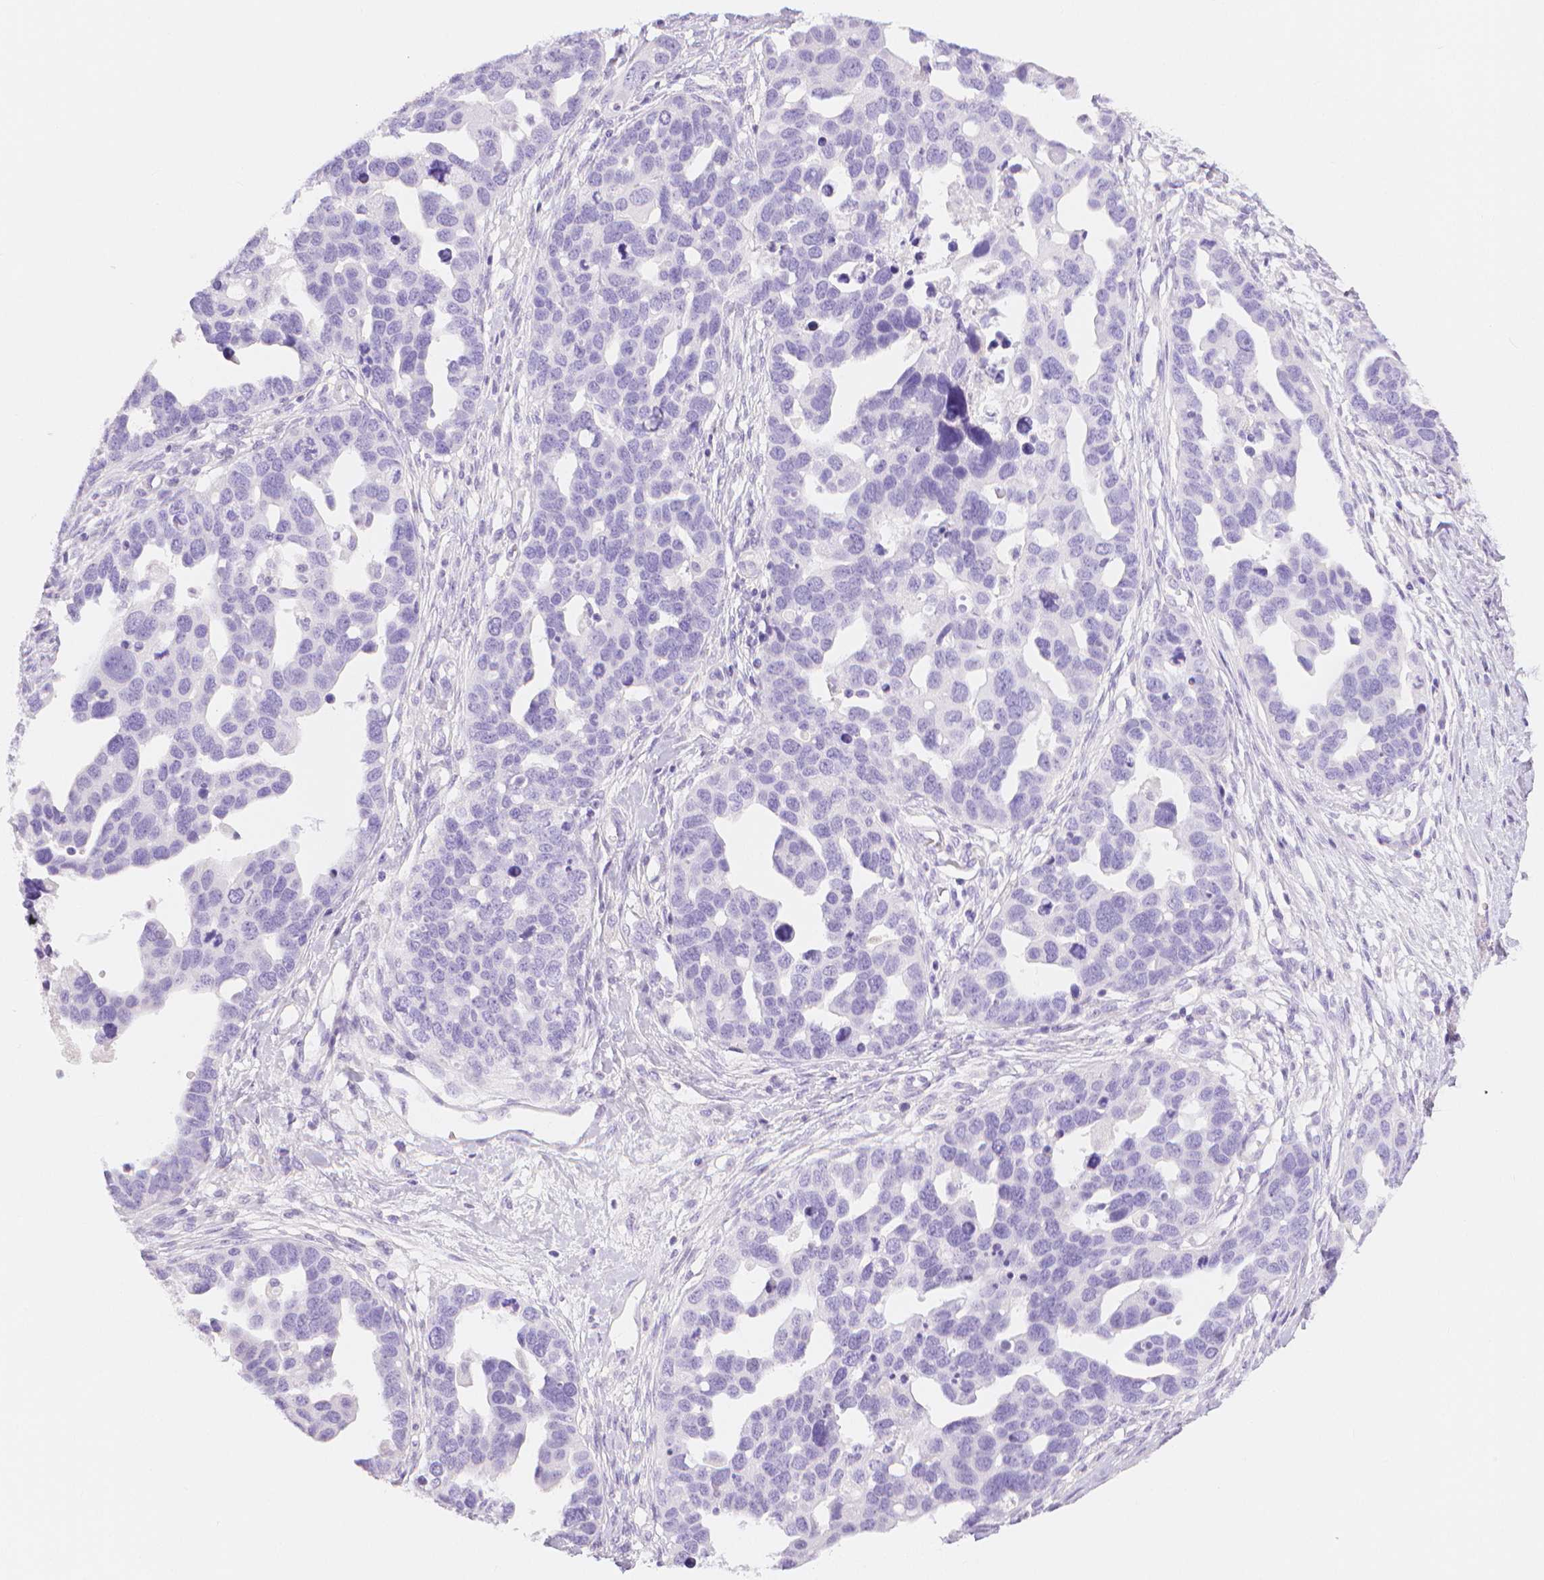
{"staining": {"intensity": "negative", "quantity": "none", "location": "none"}, "tissue": "ovarian cancer", "cell_type": "Tumor cells", "image_type": "cancer", "snomed": [{"axis": "morphology", "description": "Cystadenocarcinoma, serous, NOS"}, {"axis": "topography", "description": "Ovary"}], "caption": "Ovarian serous cystadenocarcinoma was stained to show a protein in brown. There is no significant positivity in tumor cells.", "gene": "SLC27A5", "patient": {"sex": "female", "age": 54}}